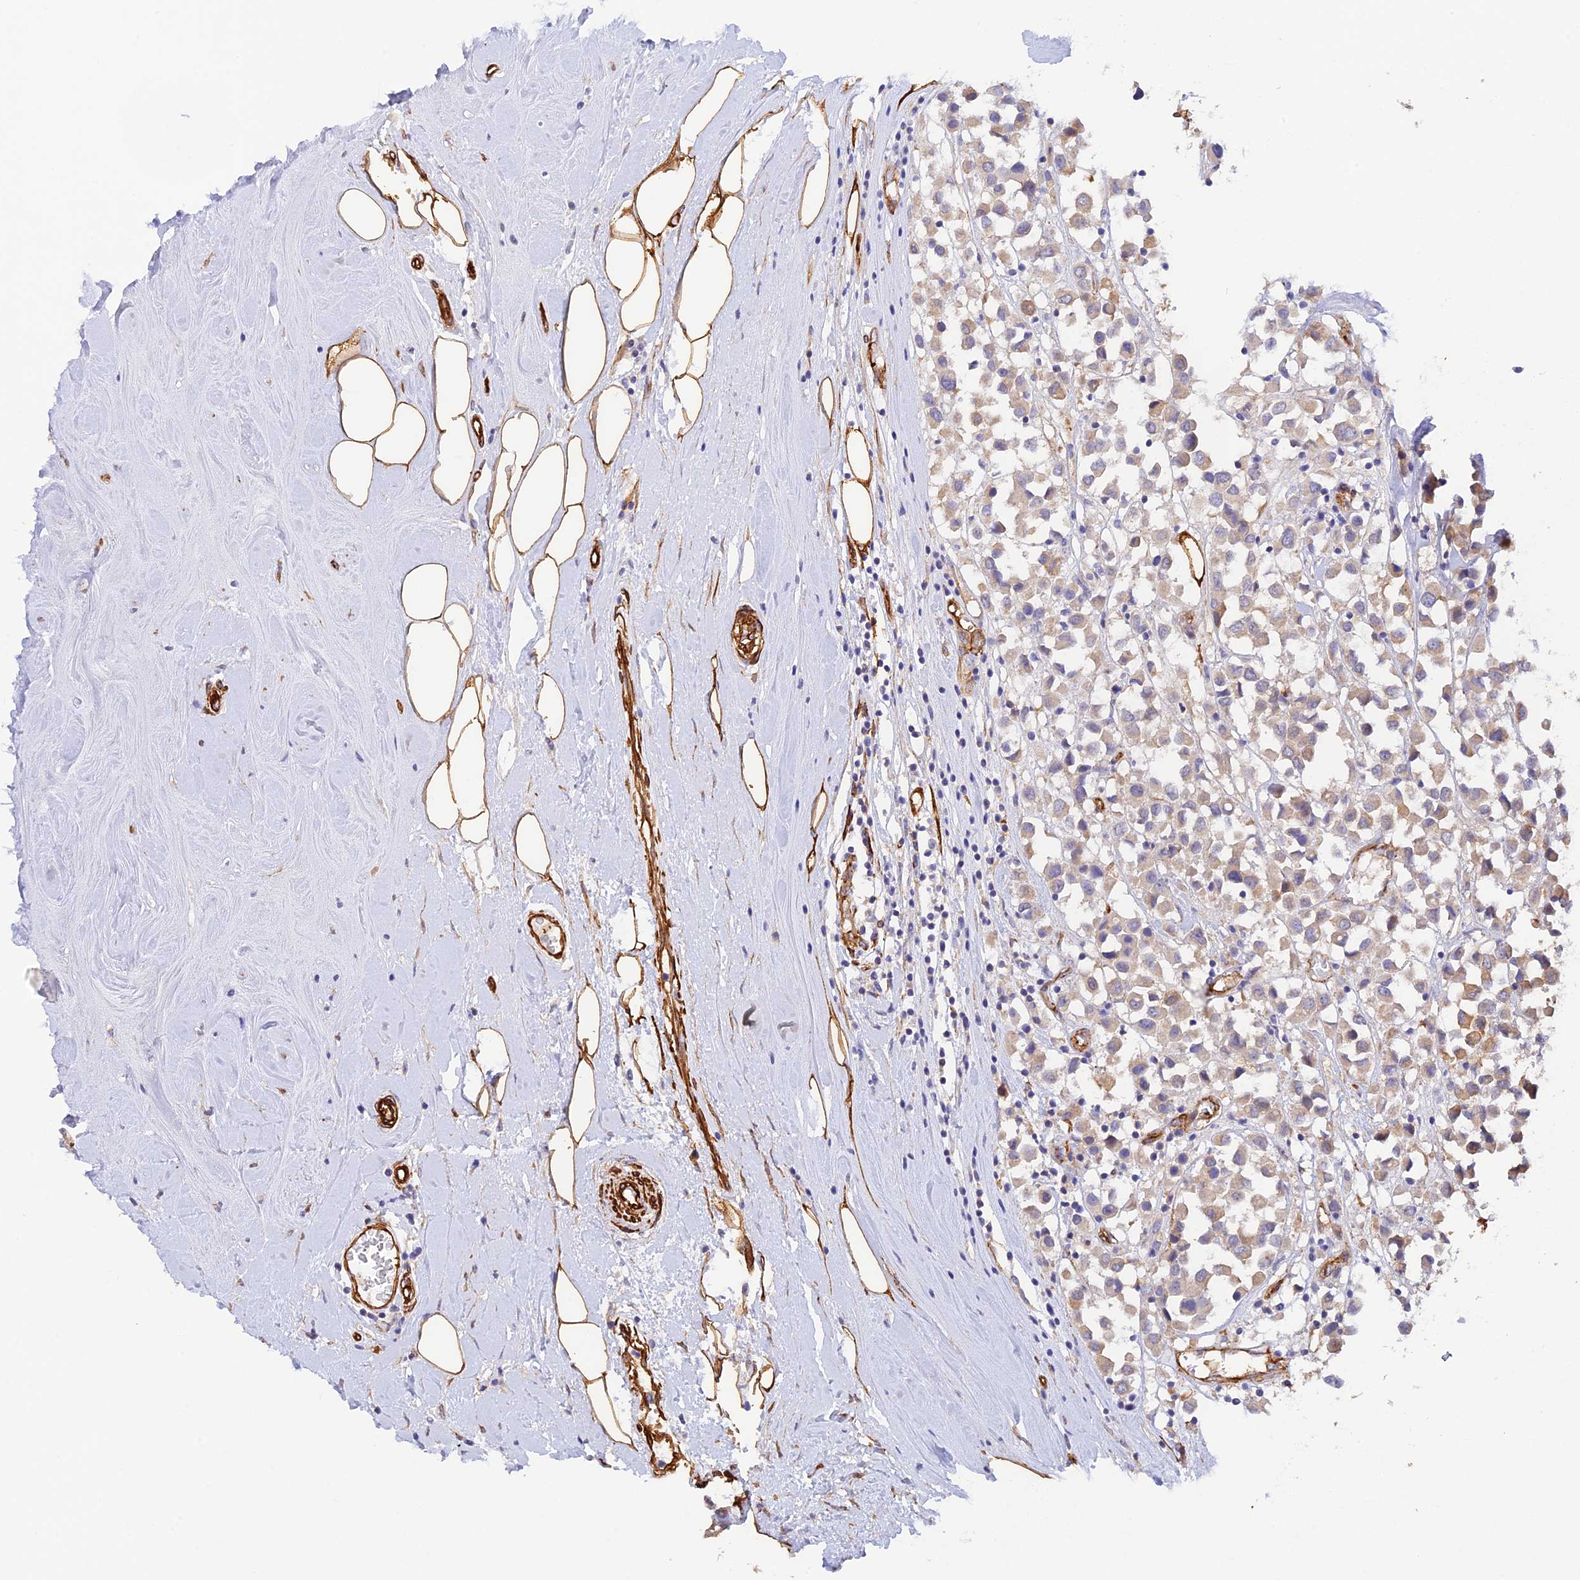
{"staining": {"intensity": "weak", "quantity": "<25%", "location": "cytoplasmic/membranous"}, "tissue": "breast cancer", "cell_type": "Tumor cells", "image_type": "cancer", "snomed": [{"axis": "morphology", "description": "Duct carcinoma"}, {"axis": "topography", "description": "Breast"}], "caption": "High power microscopy photomicrograph of an IHC photomicrograph of infiltrating ductal carcinoma (breast), revealing no significant positivity in tumor cells. The staining is performed using DAB brown chromogen with nuclei counter-stained in using hematoxylin.", "gene": "MYO9A", "patient": {"sex": "female", "age": 61}}